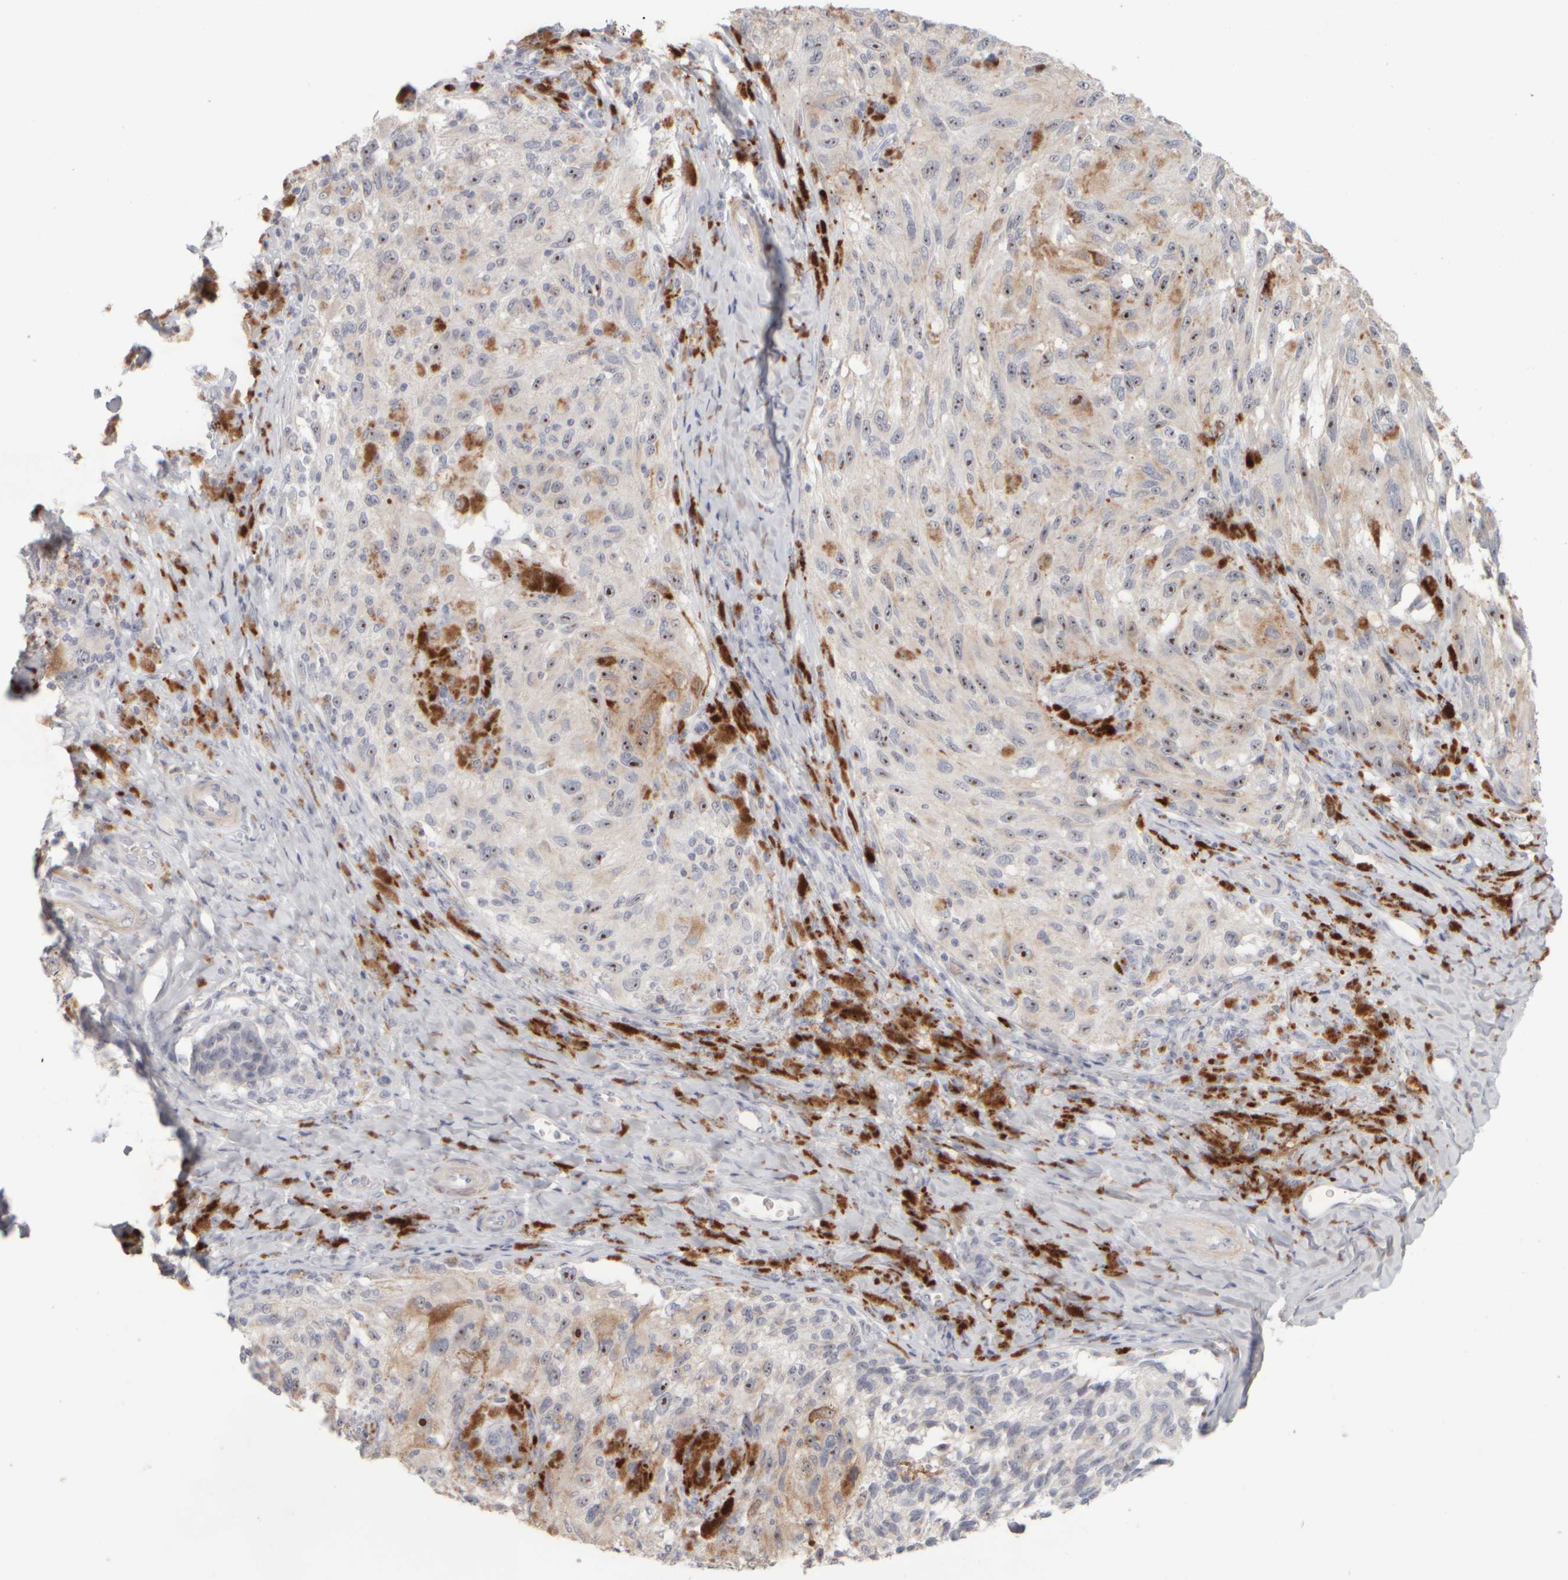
{"staining": {"intensity": "strong", "quantity": ">75%", "location": "nuclear"}, "tissue": "melanoma", "cell_type": "Tumor cells", "image_type": "cancer", "snomed": [{"axis": "morphology", "description": "Malignant melanoma, NOS"}, {"axis": "topography", "description": "Skin"}], "caption": "IHC histopathology image of neoplastic tissue: melanoma stained using immunohistochemistry (IHC) demonstrates high levels of strong protein expression localized specifically in the nuclear of tumor cells, appearing as a nuclear brown color.", "gene": "DCXR", "patient": {"sex": "female", "age": 73}}